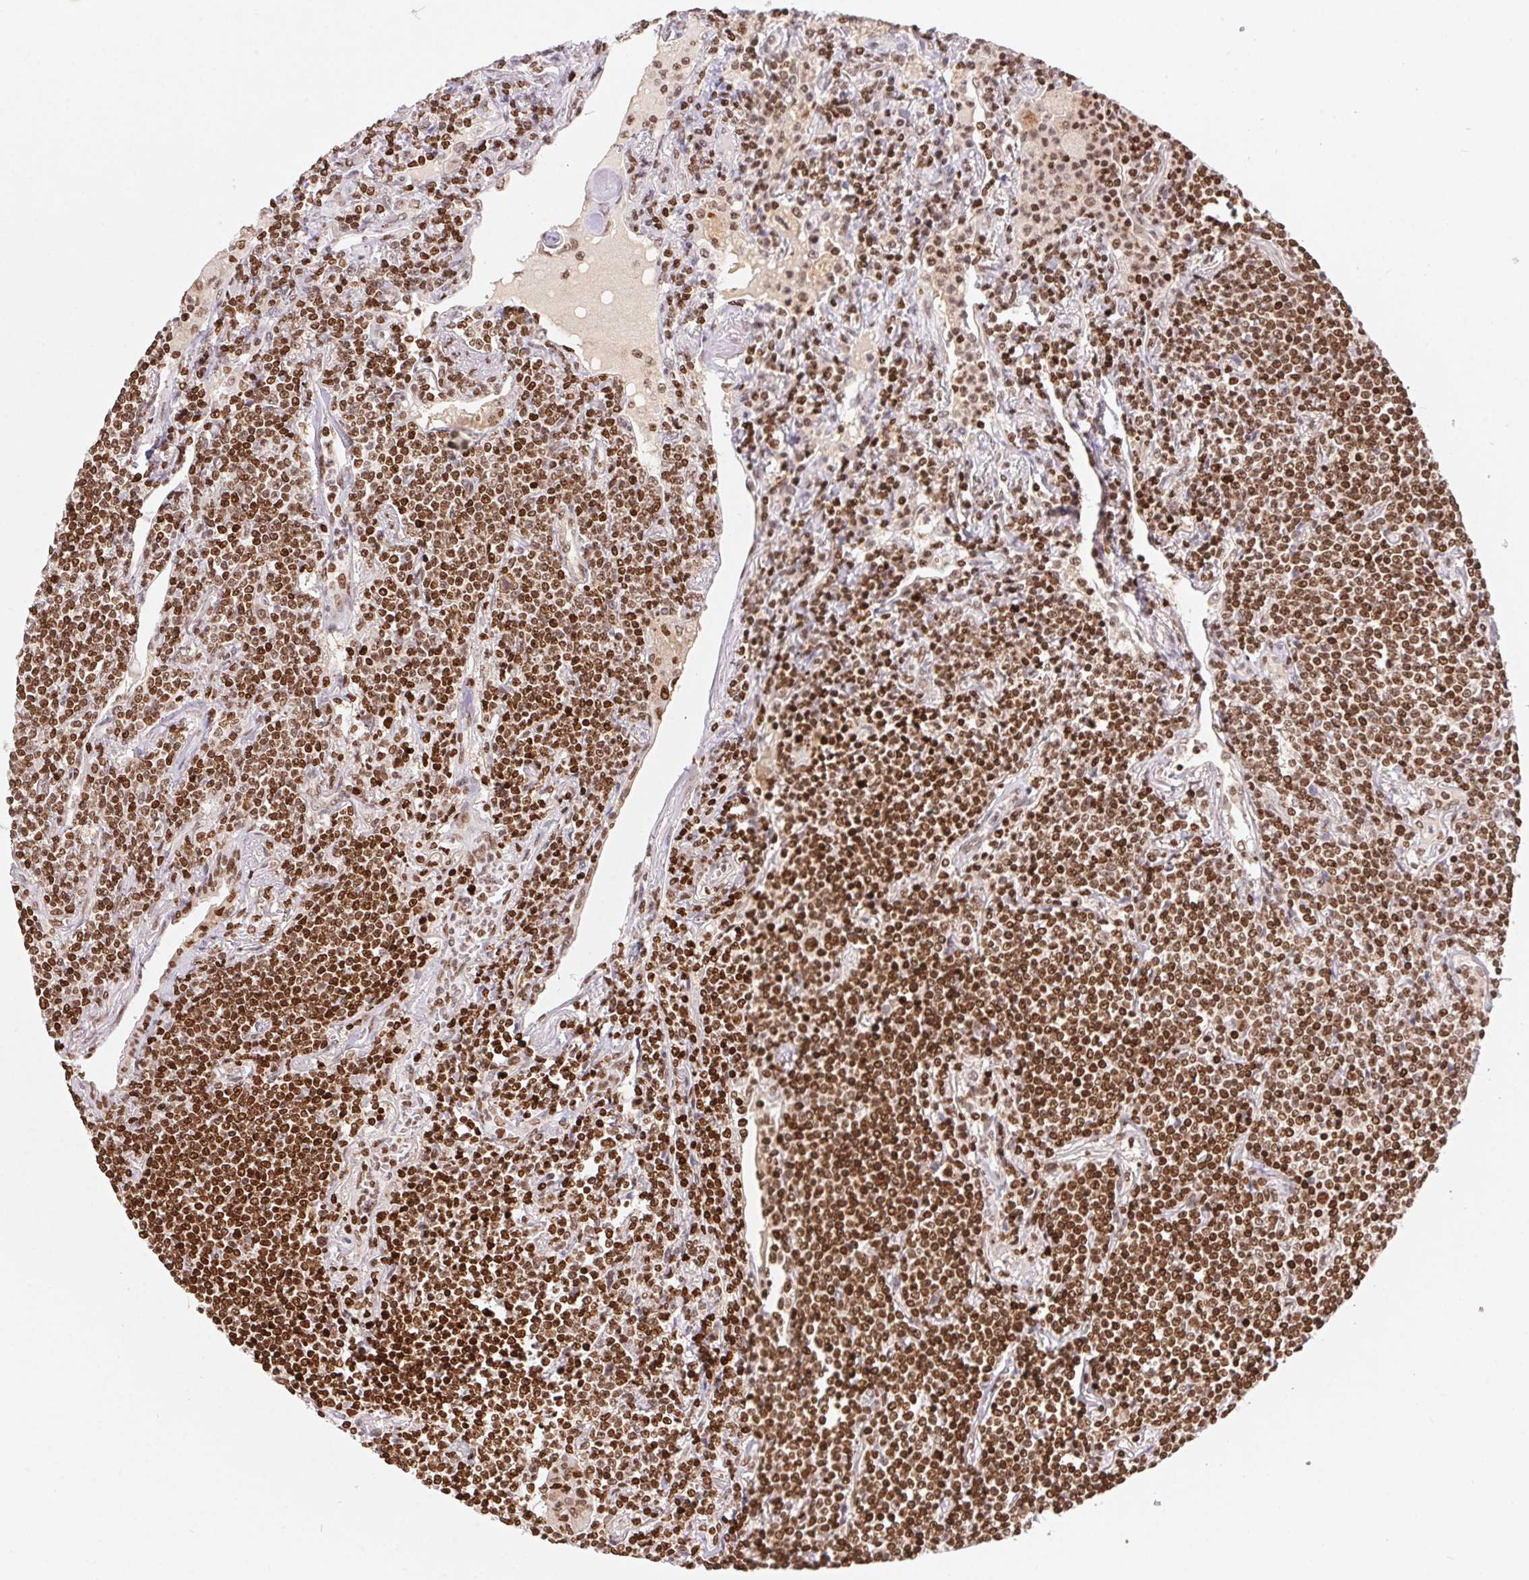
{"staining": {"intensity": "moderate", "quantity": ">75%", "location": "nuclear"}, "tissue": "lymphoma", "cell_type": "Tumor cells", "image_type": "cancer", "snomed": [{"axis": "morphology", "description": "Malignant lymphoma, non-Hodgkin's type, Low grade"}, {"axis": "topography", "description": "Lung"}], "caption": "Immunohistochemical staining of malignant lymphoma, non-Hodgkin's type (low-grade) displays medium levels of moderate nuclear protein positivity in about >75% of tumor cells. The staining is performed using DAB brown chromogen to label protein expression. The nuclei are counter-stained blue using hematoxylin.", "gene": "POLD3", "patient": {"sex": "female", "age": 71}}